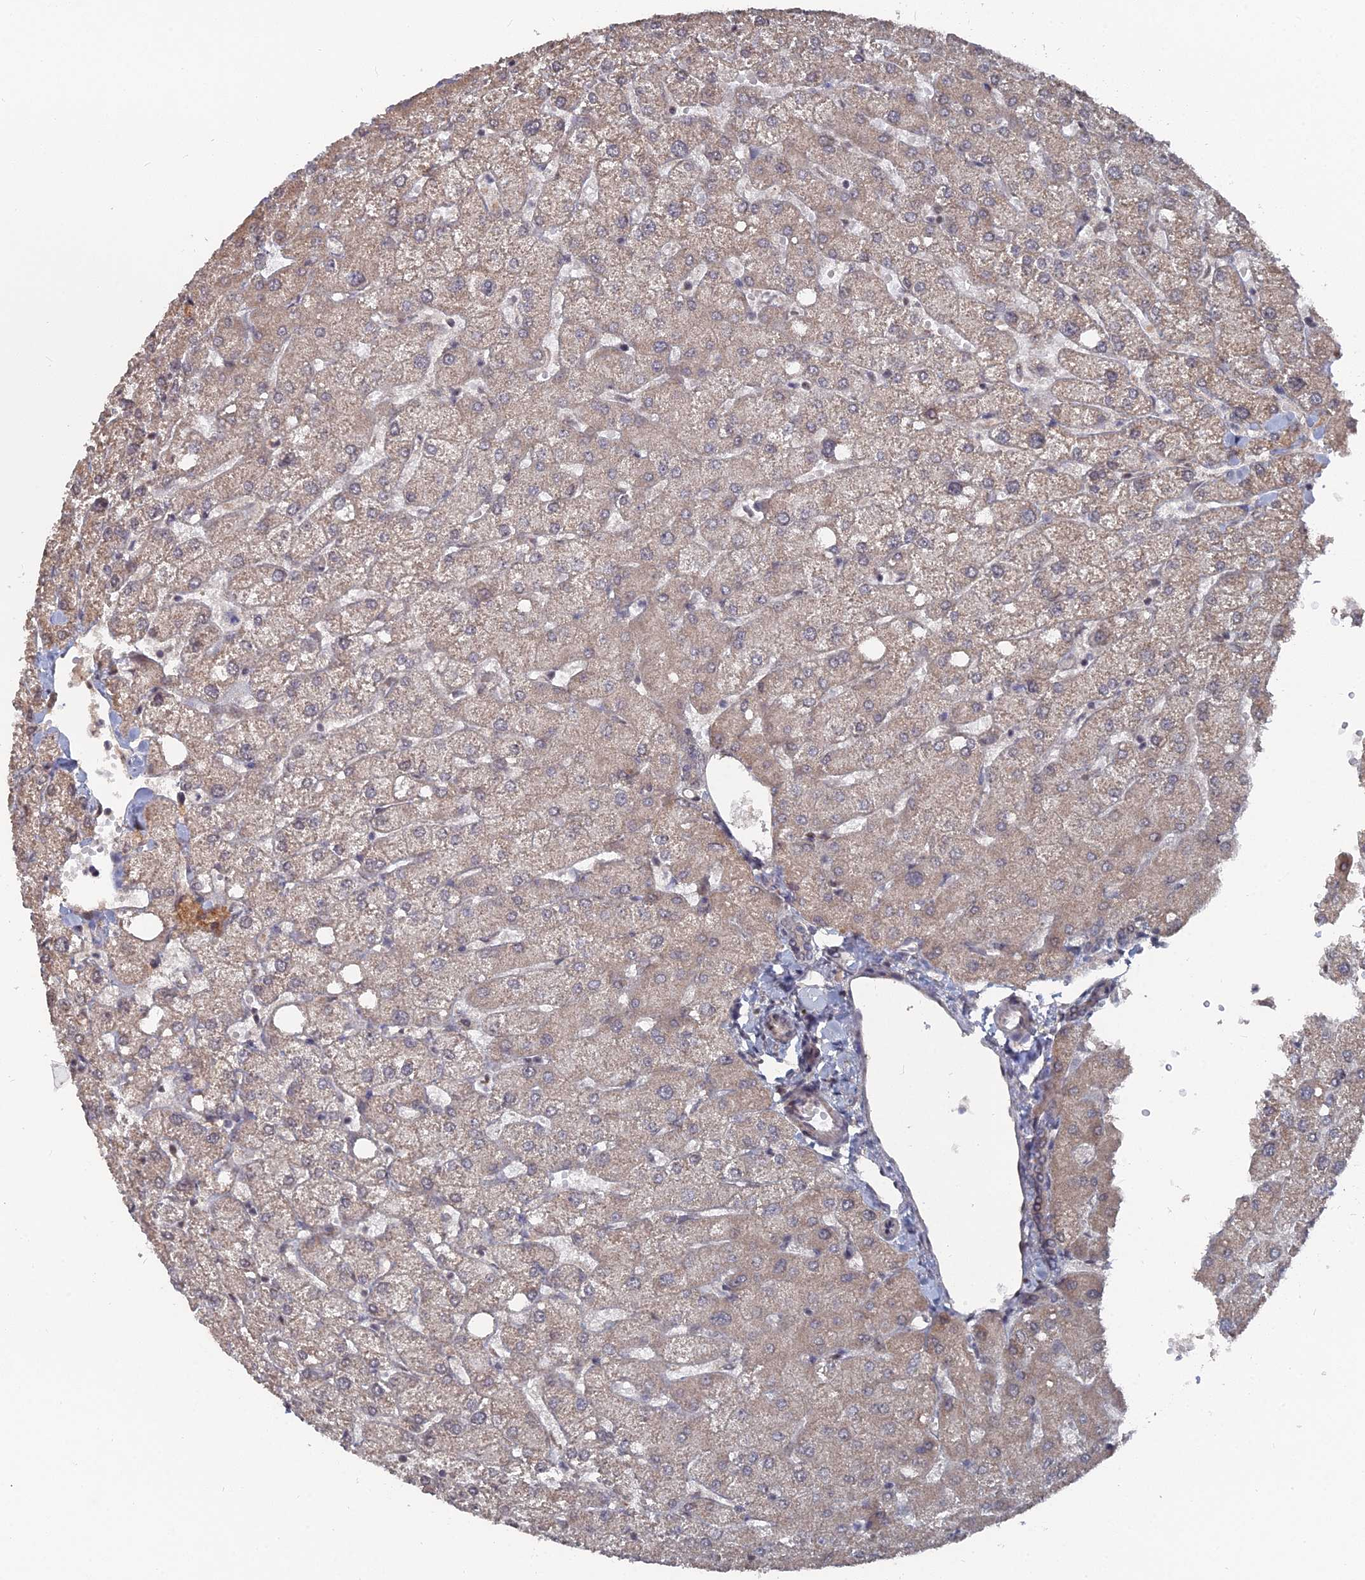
{"staining": {"intensity": "weak", "quantity": "<25%", "location": "cytoplasmic/membranous"}, "tissue": "liver", "cell_type": "Cholangiocytes", "image_type": "normal", "snomed": [{"axis": "morphology", "description": "Normal tissue, NOS"}, {"axis": "topography", "description": "Liver"}], "caption": "This is a image of IHC staining of unremarkable liver, which shows no expression in cholangiocytes. (Brightfield microscopy of DAB (3,3'-diaminobenzidine) immunohistochemistry at high magnification).", "gene": "CCNP", "patient": {"sex": "female", "age": 54}}